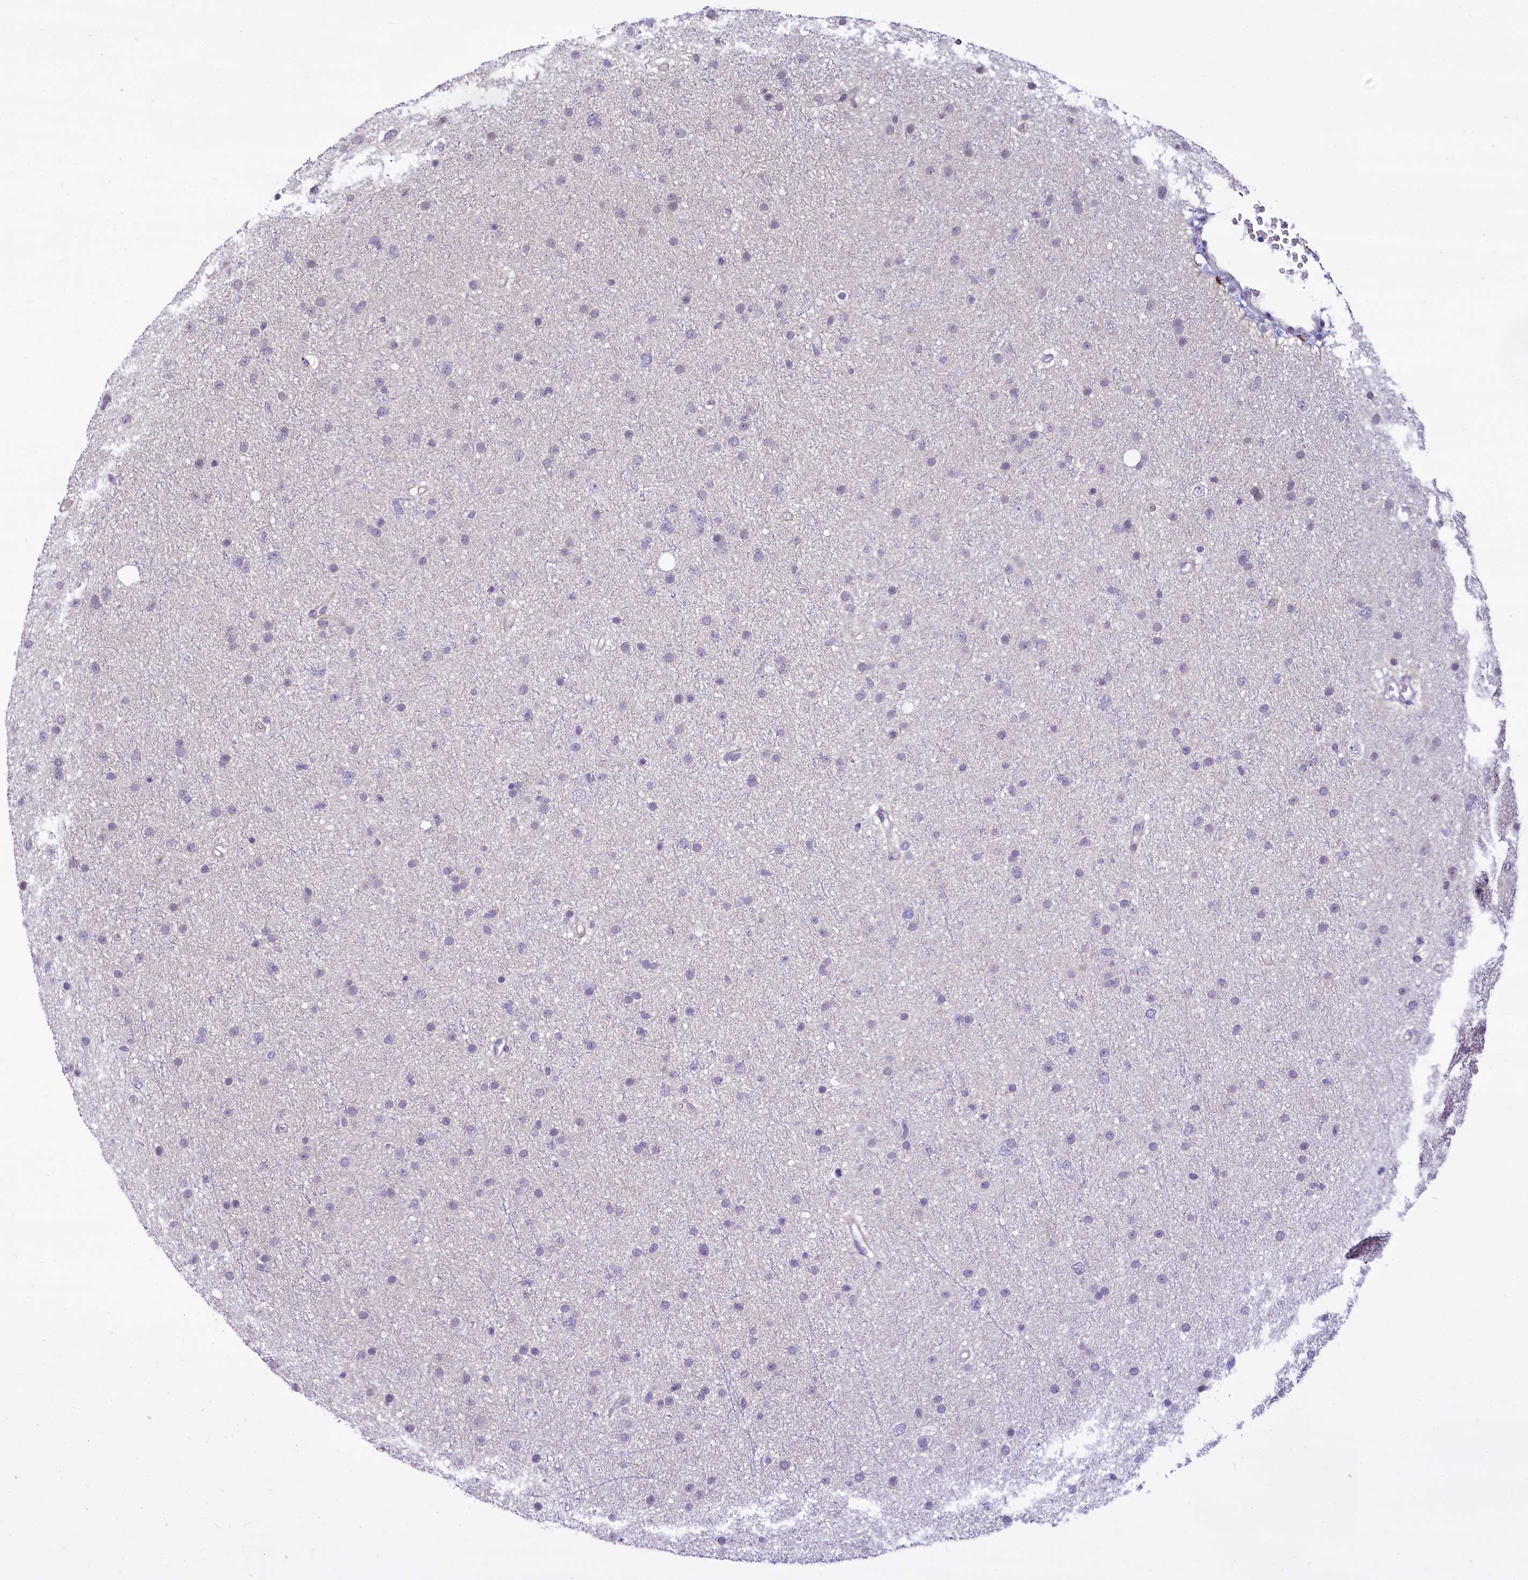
{"staining": {"intensity": "negative", "quantity": "none", "location": "none"}, "tissue": "glioma", "cell_type": "Tumor cells", "image_type": "cancer", "snomed": [{"axis": "morphology", "description": "Glioma, malignant, Low grade"}, {"axis": "topography", "description": "Cerebral cortex"}], "caption": "Human malignant glioma (low-grade) stained for a protein using IHC demonstrates no positivity in tumor cells.", "gene": "BANK1", "patient": {"sex": "female", "age": 39}}